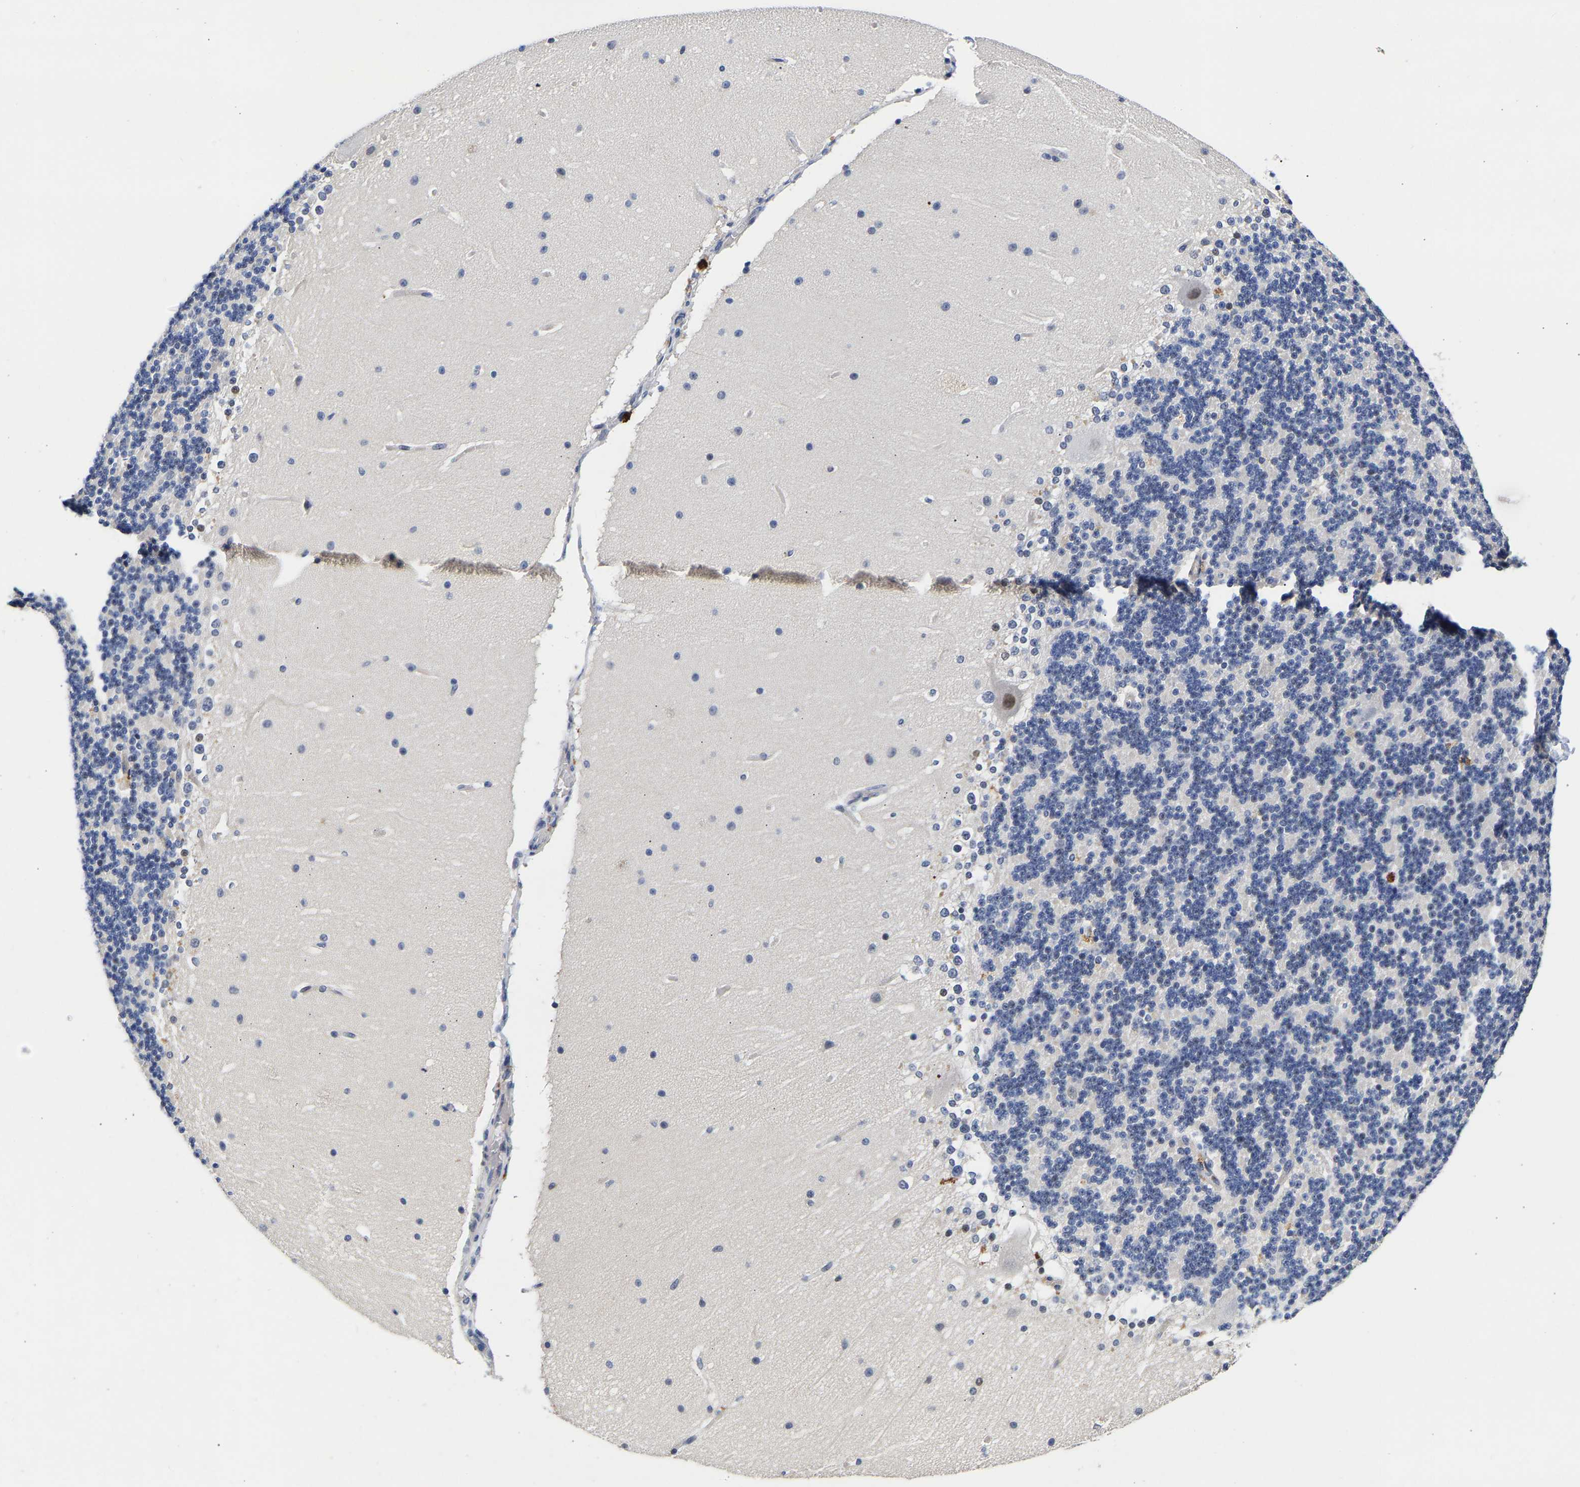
{"staining": {"intensity": "negative", "quantity": "none", "location": "none"}, "tissue": "cerebellum", "cell_type": "Cells in granular layer", "image_type": "normal", "snomed": [{"axis": "morphology", "description": "Normal tissue, NOS"}, {"axis": "topography", "description": "Cerebellum"}], "caption": "Immunohistochemistry (IHC) image of benign cerebellum stained for a protein (brown), which exhibits no expression in cells in granular layer.", "gene": "CCDC6", "patient": {"sex": "female", "age": 19}}